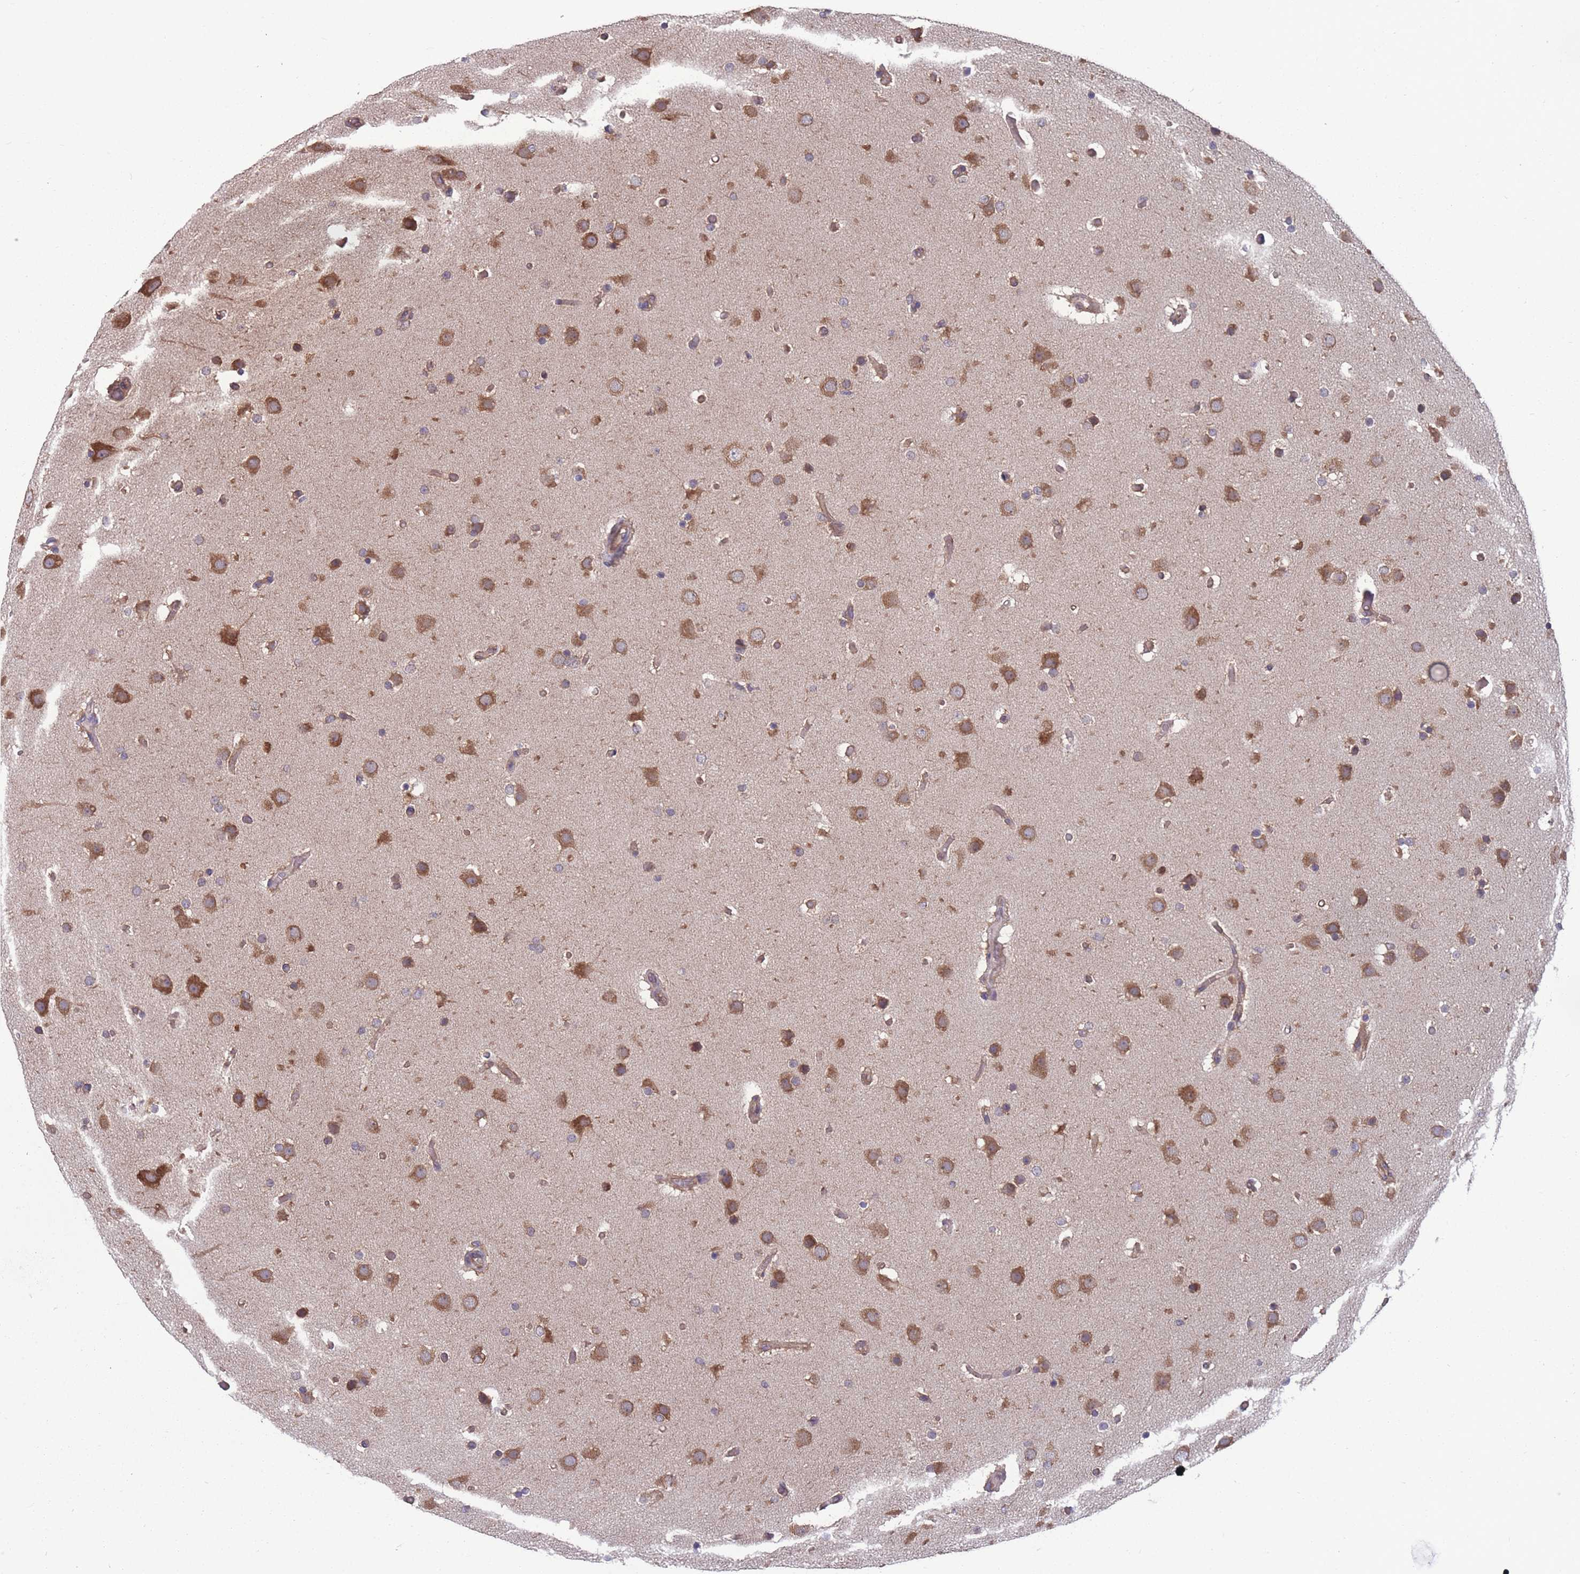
{"staining": {"intensity": "moderate", "quantity": ">75%", "location": "cytoplasmic/membranous"}, "tissue": "glioma", "cell_type": "Tumor cells", "image_type": "cancer", "snomed": [{"axis": "morphology", "description": "Glioma, malignant, High grade"}, {"axis": "topography", "description": "Cerebral cortex"}], "caption": "About >75% of tumor cells in human glioma demonstrate moderate cytoplasmic/membranous protein positivity as visualized by brown immunohistochemical staining.", "gene": "ZPR1", "patient": {"sex": "female", "age": 36}}